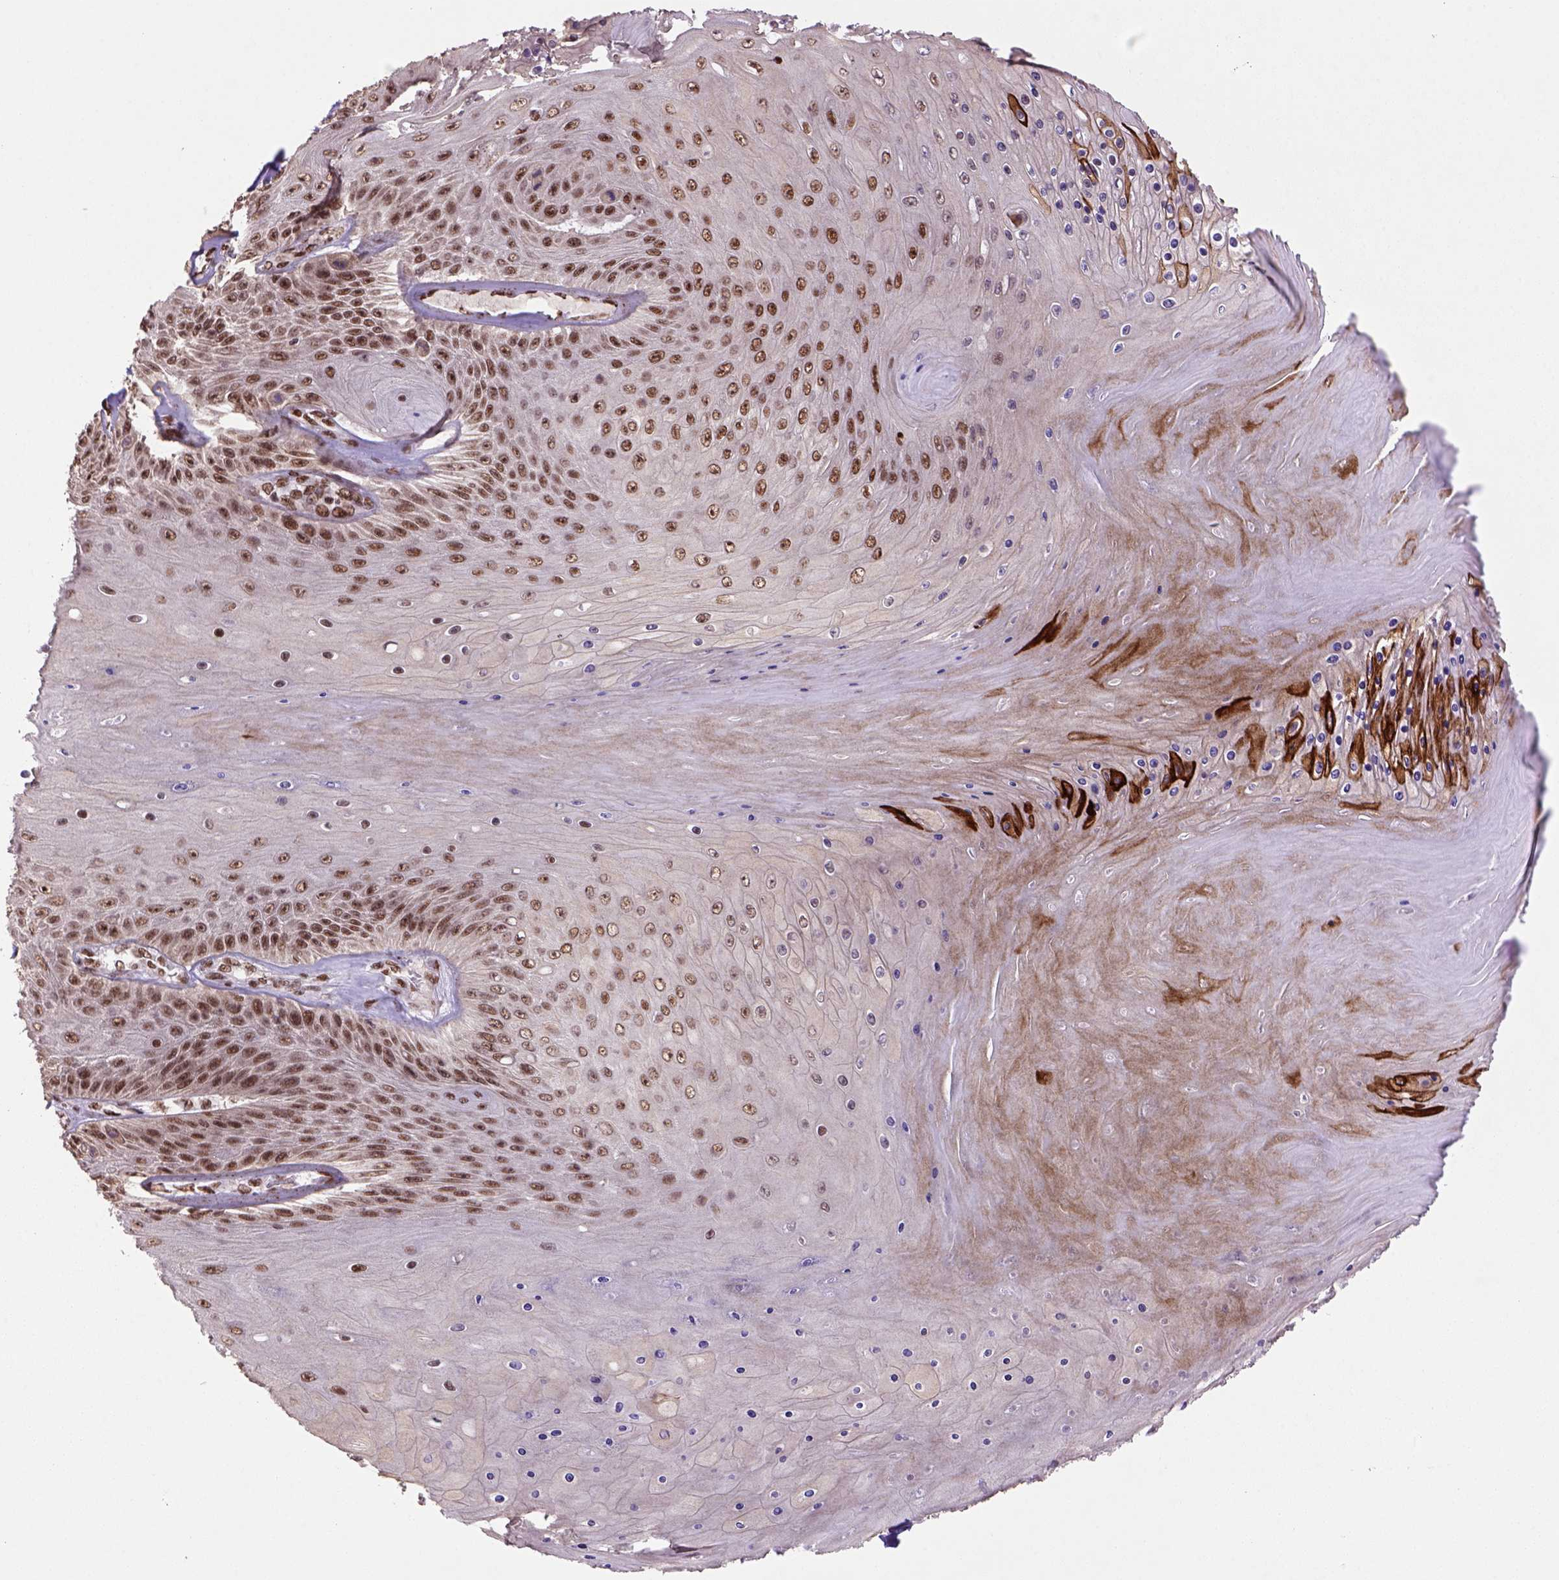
{"staining": {"intensity": "moderate", "quantity": ">75%", "location": "nuclear"}, "tissue": "skin cancer", "cell_type": "Tumor cells", "image_type": "cancer", "snomed": [{"axis": "morphology", "description": "Squamous cell carcinoma, NOS"}, {"axis": "topography", "description": "Skin"}], "caption": "Squamous cell carcinoma (skin) stained for a protein reveals moderate nuclear positivity in tumor cells. Nuclei are stained in blue.", "gene": "NSMCE2", "patient": {"sex": "male", "age": 62}}